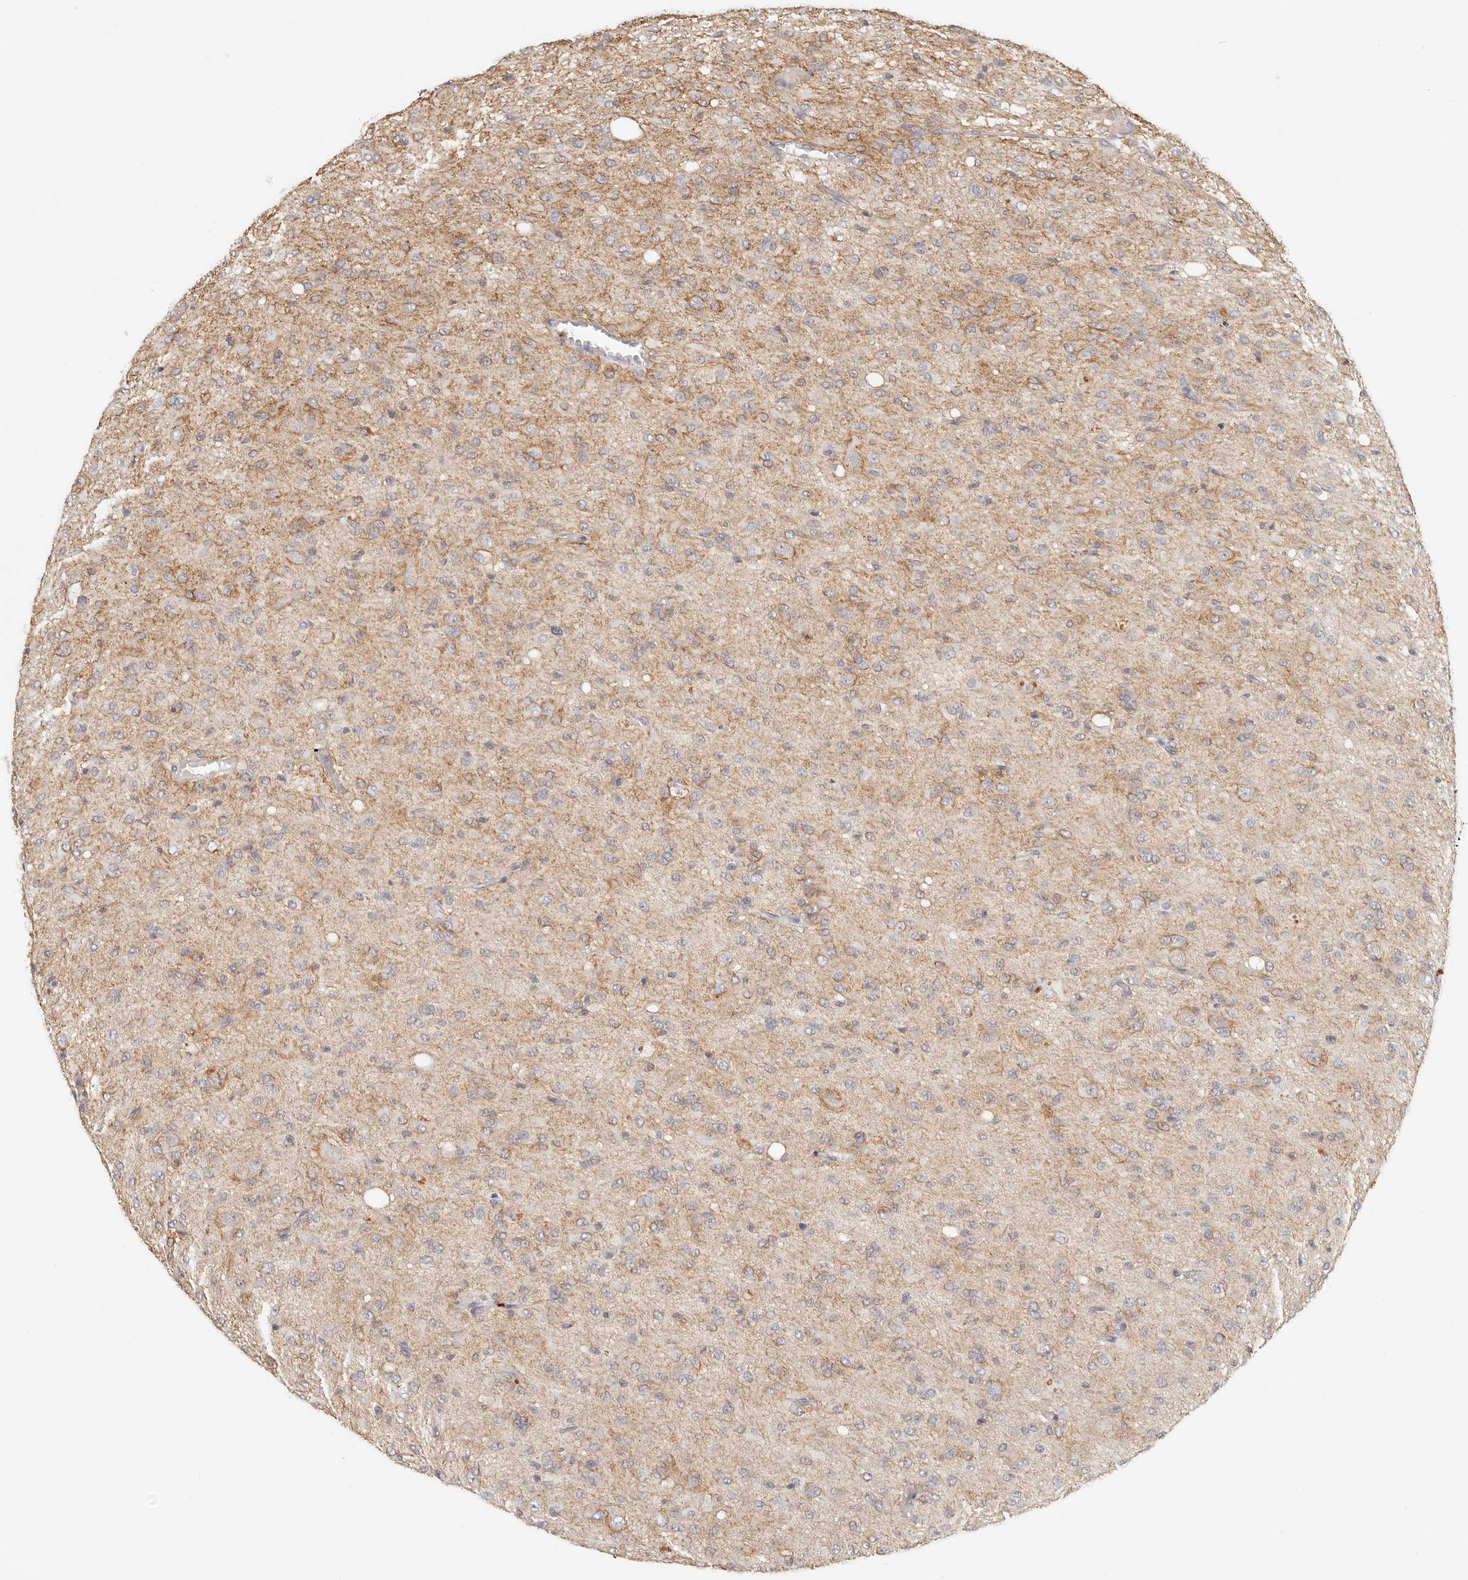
{"staining": {"intensity": "weak", "quantity": ">75%", "location": "cytoplasmic/membranous"}, "tissue": "glioma", "cell_type": "Tumor cells", "image_type": "cancer", "snomed": [{"axis": "morphology", "description": "Glioma, malignant, High grade"}, {"axis": "topography", "description": "Brain"}], "caption": "The histopathology image reveals a brown stain indicating the presence of a protein in the cytoplasmic/membranous of tumor cells in high-grade glioma (malignant).", "gene": "ANXA9", "patient": {"sex": "female", "age": 59}}